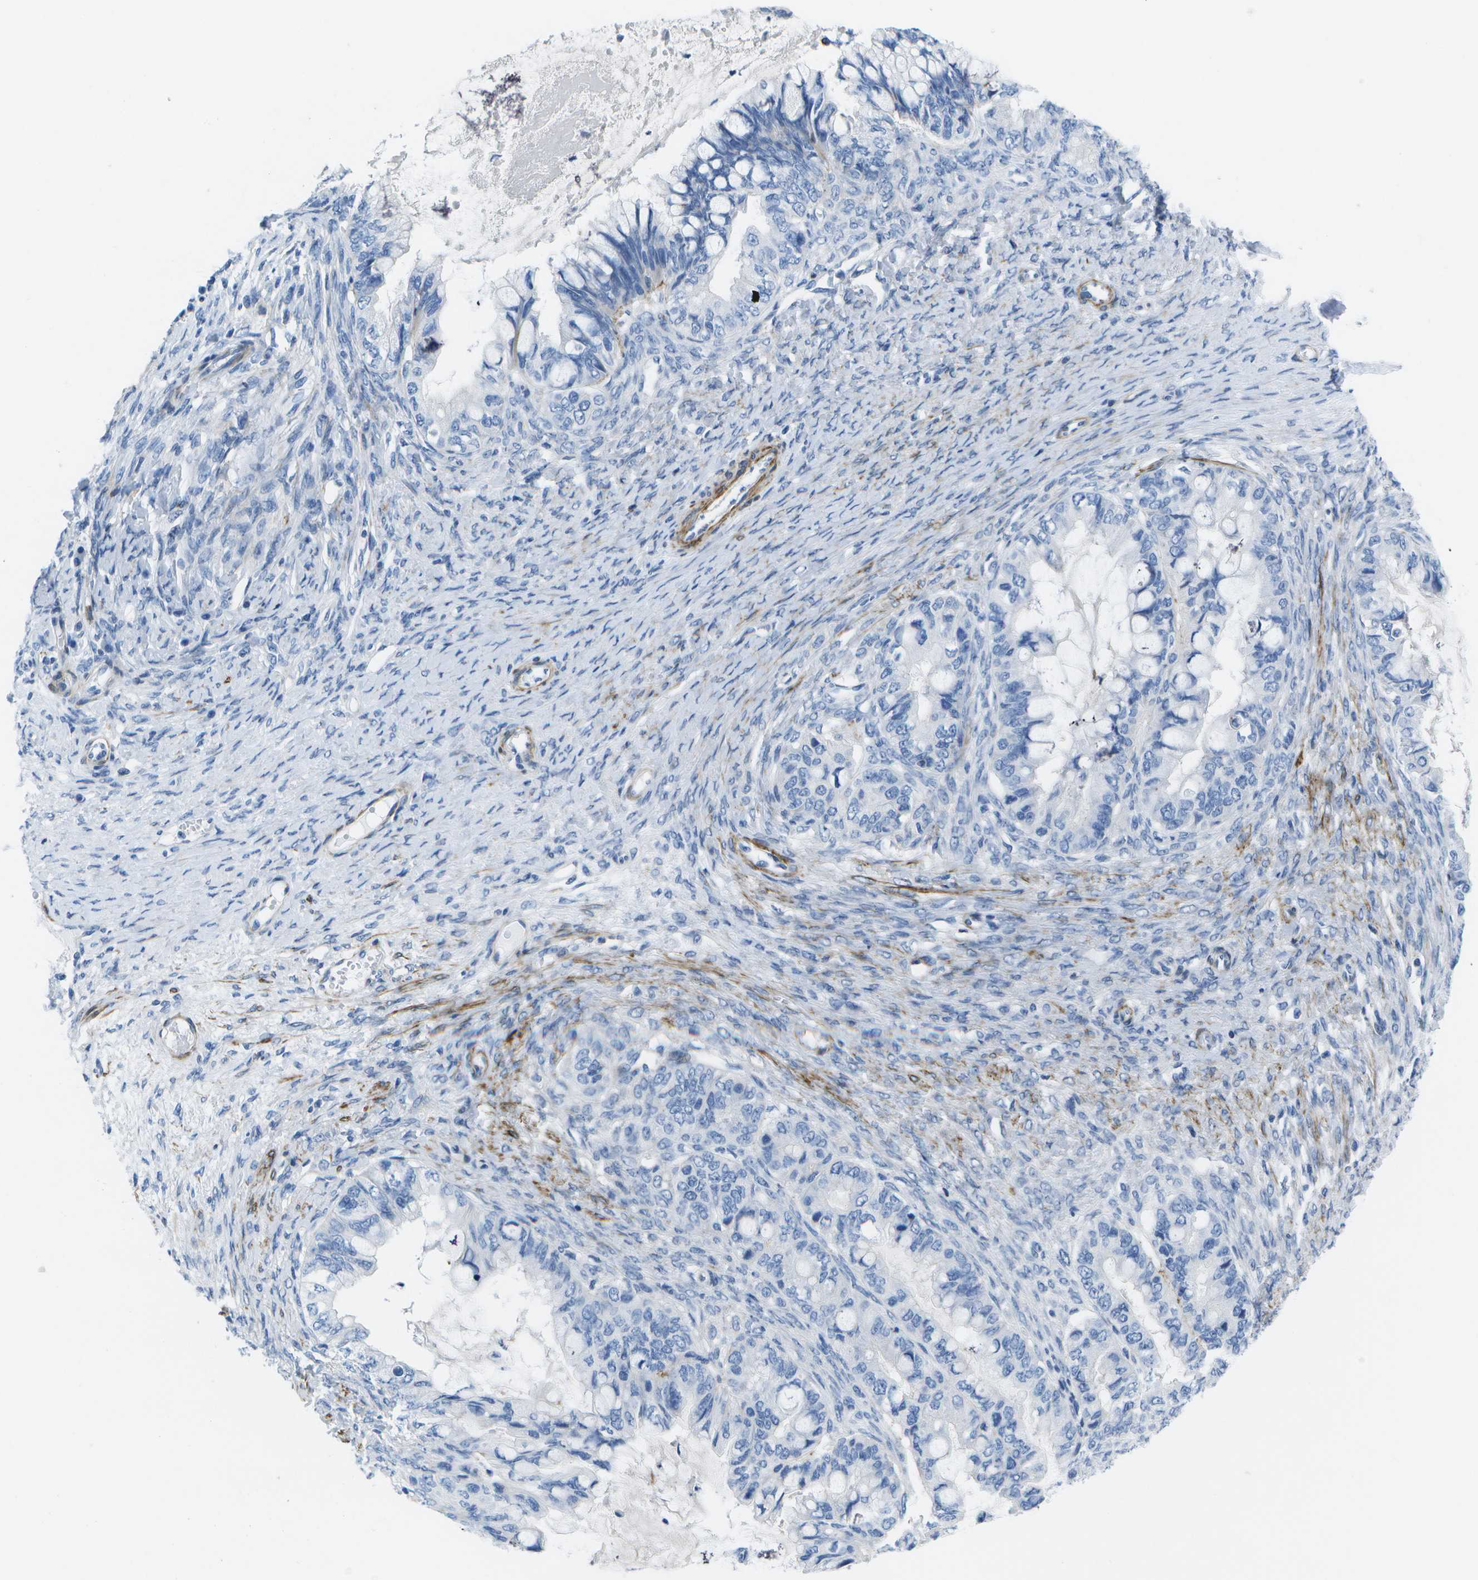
{"staining": {"intensity": "negative", "quantity": "none", "location": "none"}, "tissue": "ovarian cancer", "cell_type": "Tumor cells", "image_type": "cancer", "snomed": [{"axis": "morphology", "description": "Cystadenocarcinoma, mucinous, NOS"}, {"axis": "topography", "description": "Ovary"}], "caption": "The histopathology image reveals no staining of tumor cells in mucinous cystadenocarcinoma (ovarian). (DAB (3,3'-diaminobenzidine) IHC with hematoxylin counter stain).", "gene": "ADGRG6", "patient": {"sex": "female", "age": 80}}